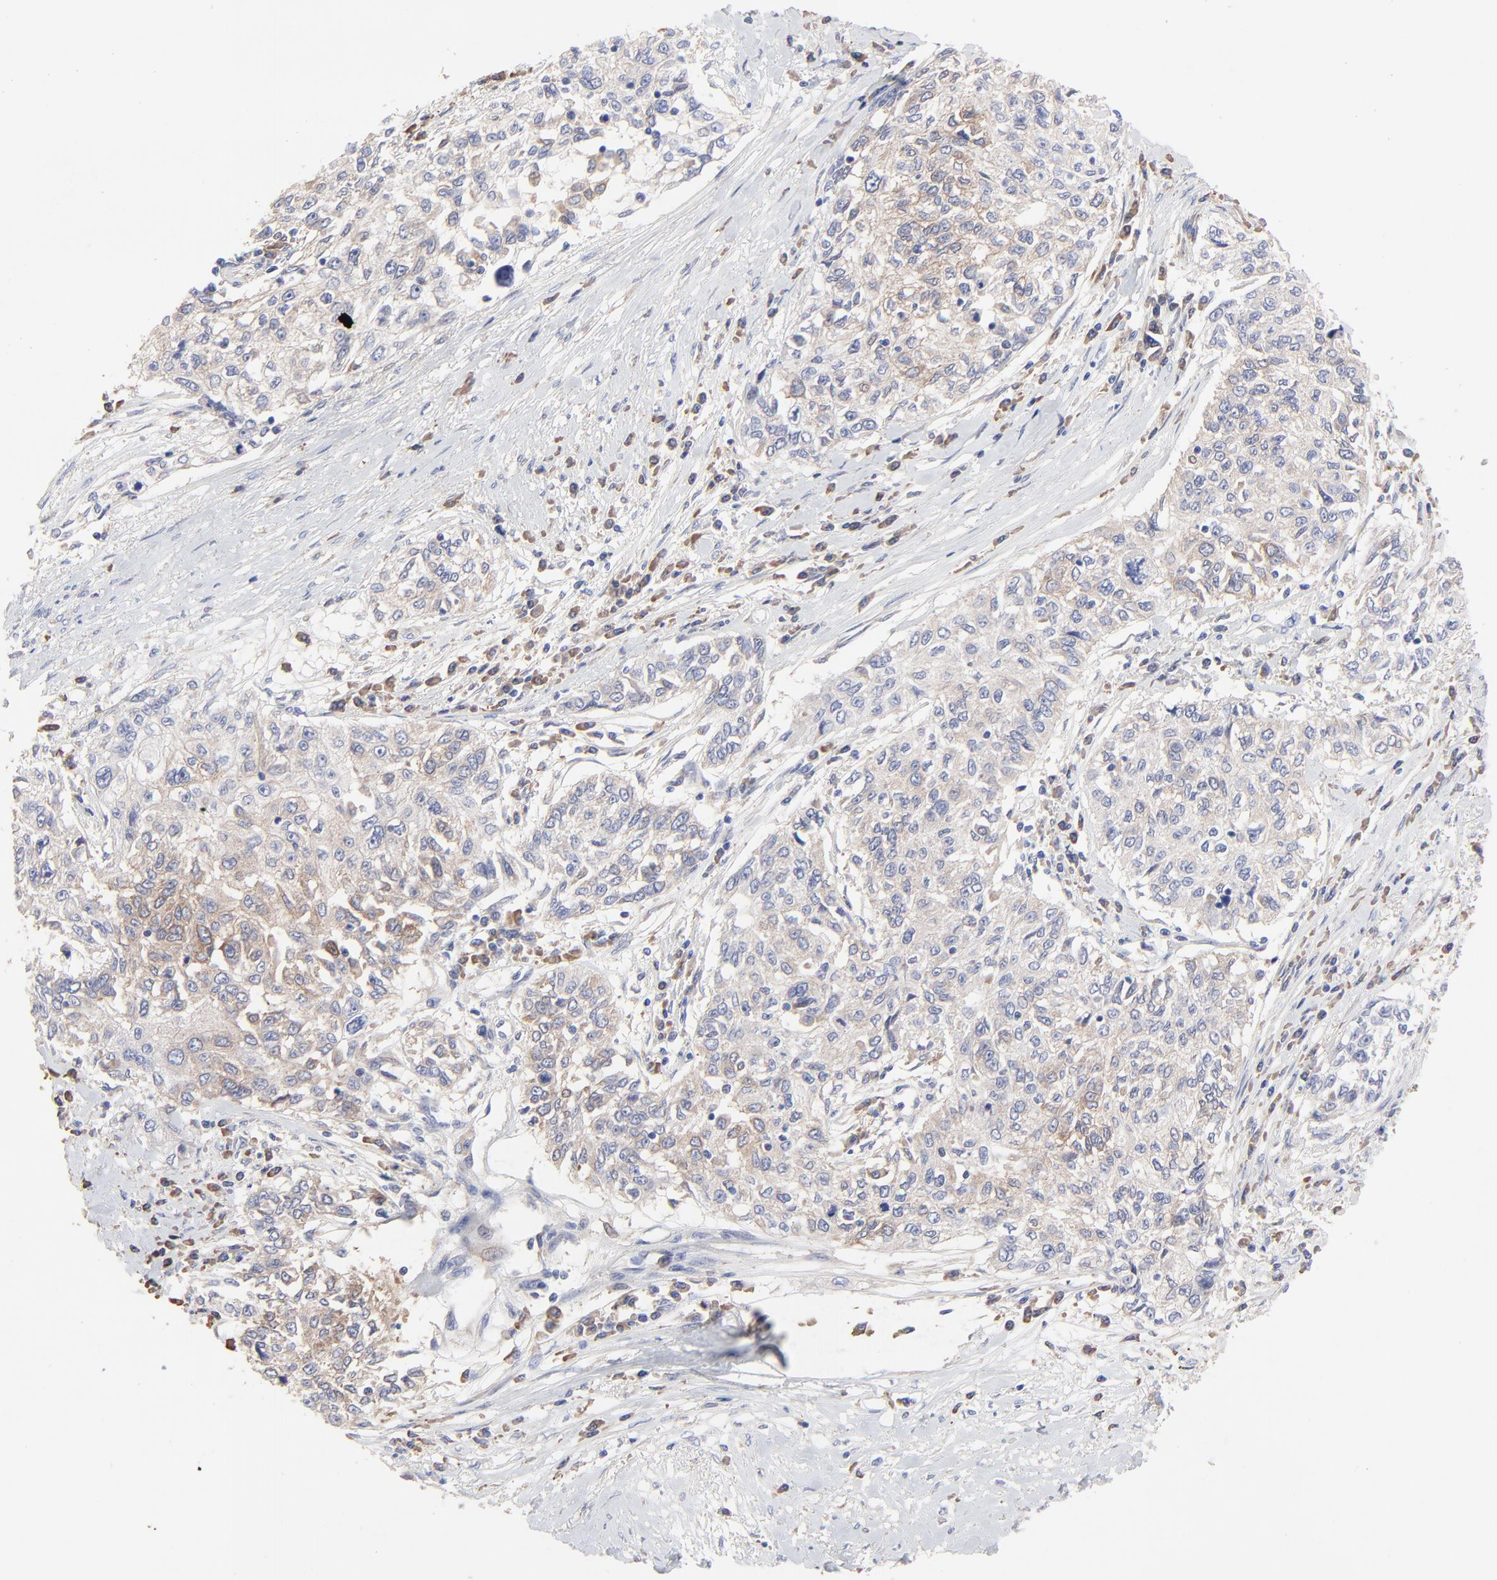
{"staining": {"intensity": "weak", "quantity": ">75%", "location": "cytoplasmic/membranous"}, "tissue": "cervical cancer", "cell_type": "Tumor cells", "image_type": "cancer", "snomed": [{"axis": "morphology", "description": "Squamous cell carcinoma, NOS"}, {"axis": "topography", "description": "Cervix"}], "caption": "Immunohistochemistry histopathology image of neoplastic tissue: human cervical squamous cell carcinoma stained using immunohistochemistry exhibits low levels of weak protein expression localized specifically in the cytoplasmic/membranous of tumor cells, appearing as a cytoplasmic/membranous brown color.", "gene": "PPFIBP2", "patient": {"sex": "female", "age": 57}}